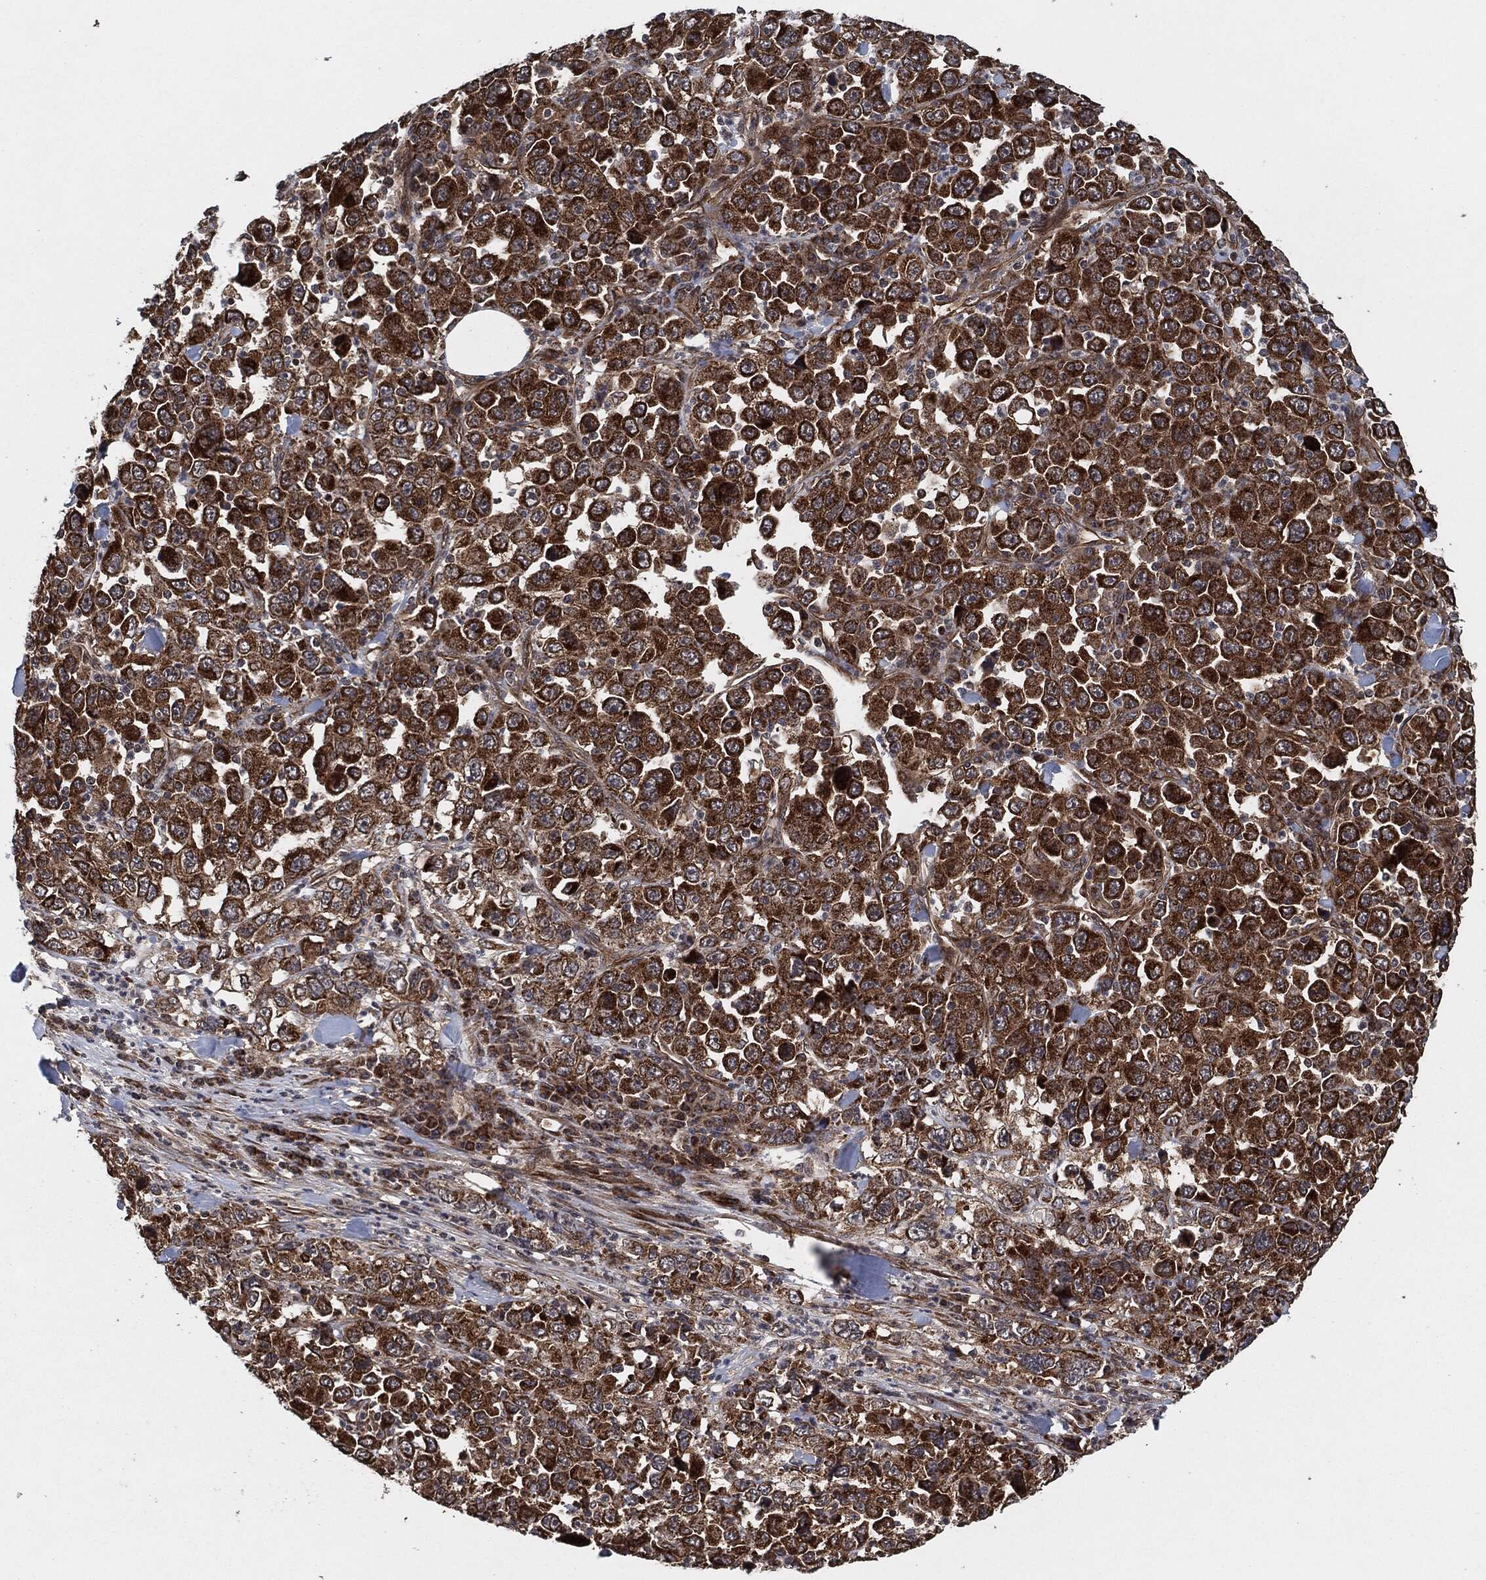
{"staining": {"intensity": "strong", "quantity": ">75%", "location": "cytoplasmic/membranous"}, "tissue": "stomach cancer", "cell_type": "Tumor cells", "image_type": "cancer", "snomed": [{"axis": "morphology", "description": "Normal tissue, NOS"}, {"axis": "morphology", "description": "Adenocarcinoma, NOS"}, {"axis": "topography", "description": "Stomach, upper"}, {"axis": "topography", "description": "Stomach"}], "caption": "Immunohistochemistry image of stomach adenocarcinoma stained for a protein (brown), which exhibits high levels of strong cytoplasmic/membranous expression in approximately >75% of tumor cells.", "gene": "BCAR1", "patient": {"sex": "male", "age": 59}}